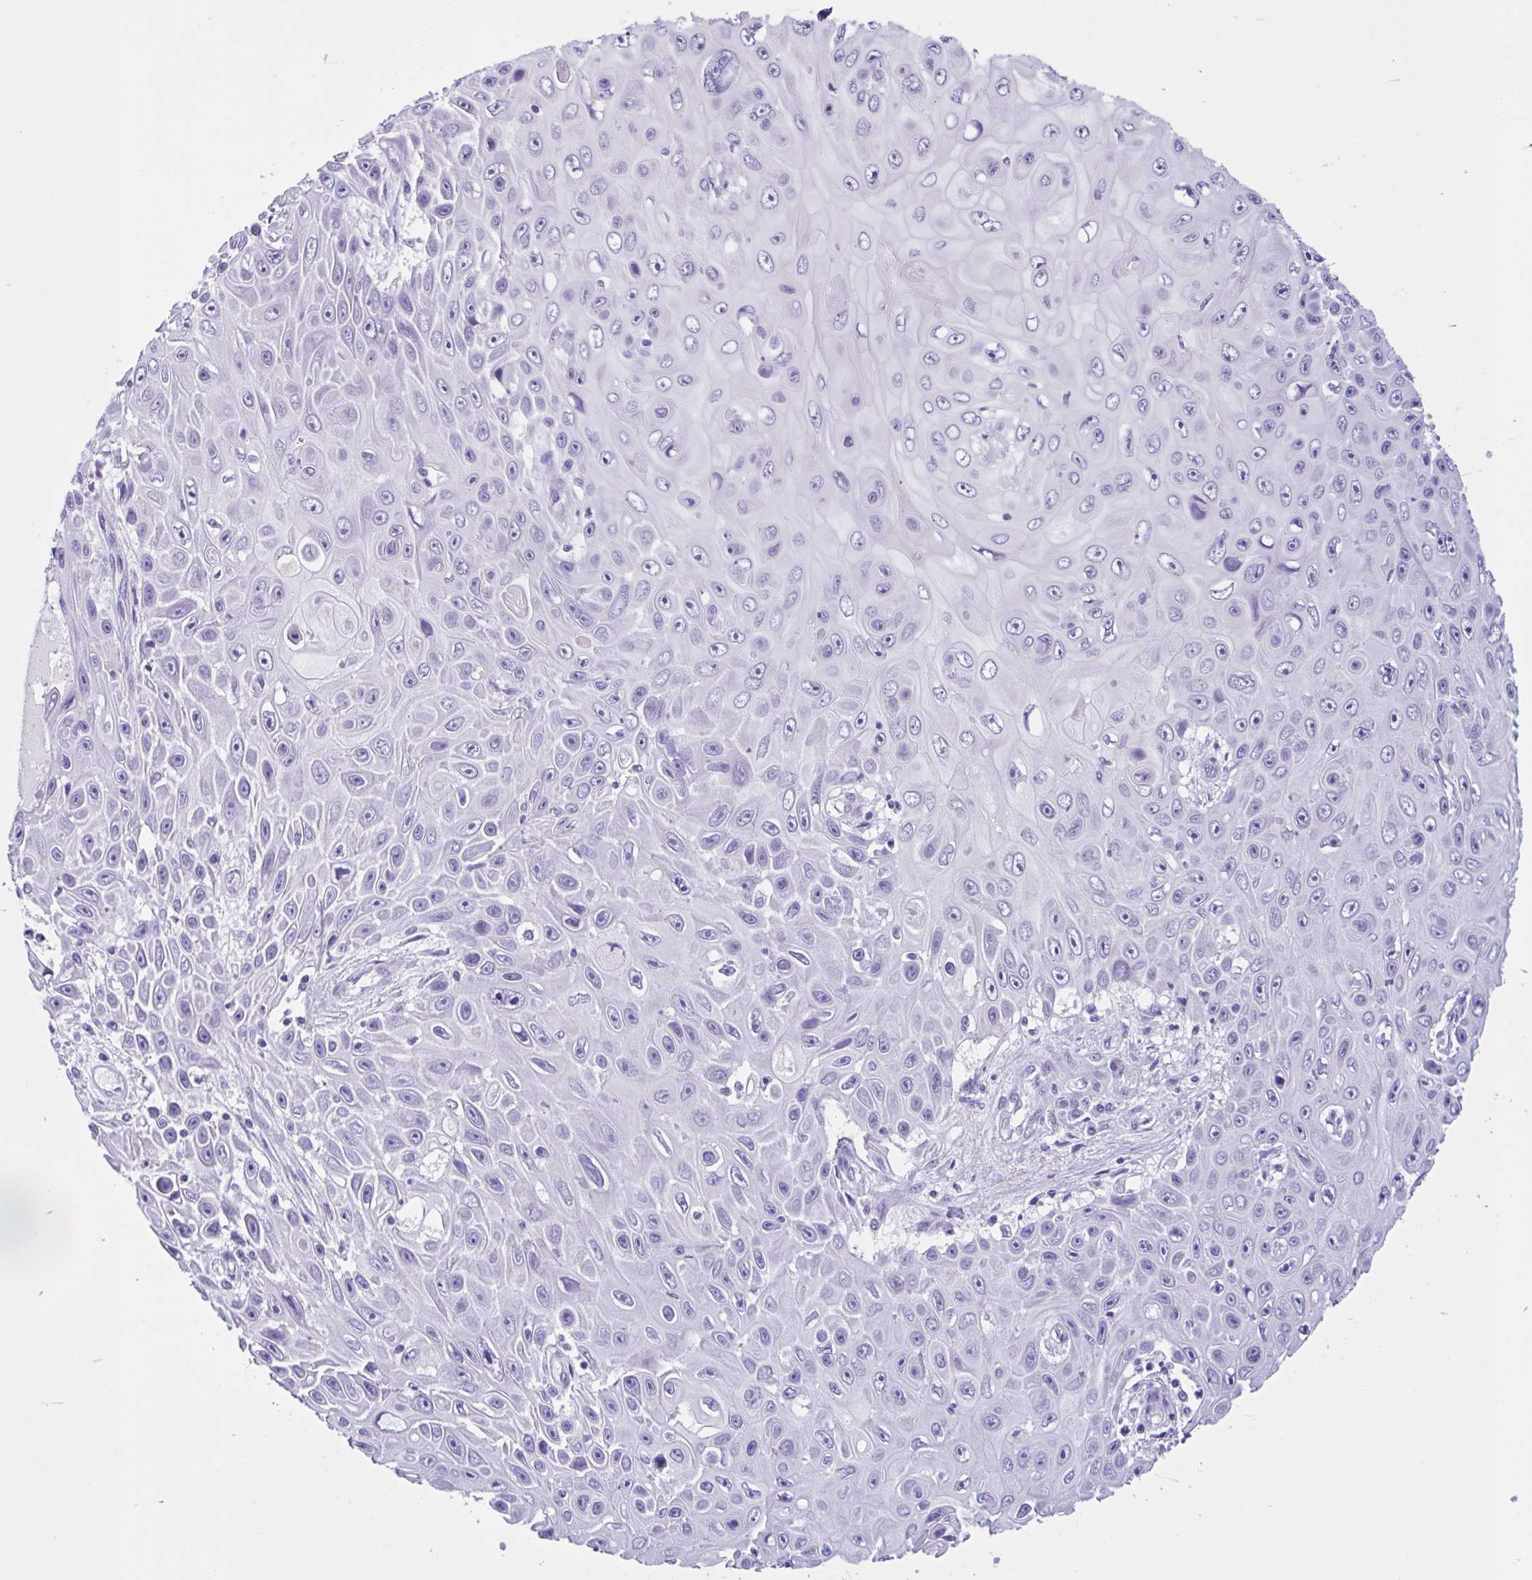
{"staining": {"intensity": "negative", "quantity": "none", "location": "none"}, "tissue": "skin cancer", "cell_type": "Tumor cells", "image_type": "cancer", "snomed": [{"axis": "morphology", "description": "Squamous cell carcinoma, NOS"}, {"axis": "topography", "description": "Skin"}], "caption": "IHC image of neoplastic tissue: skin squamous cell carcinoma stained with DAB displays no significant protein expression in tumor cells.", "gene": "ZNF319", "patient": {"sex": "male", "age": 82}}